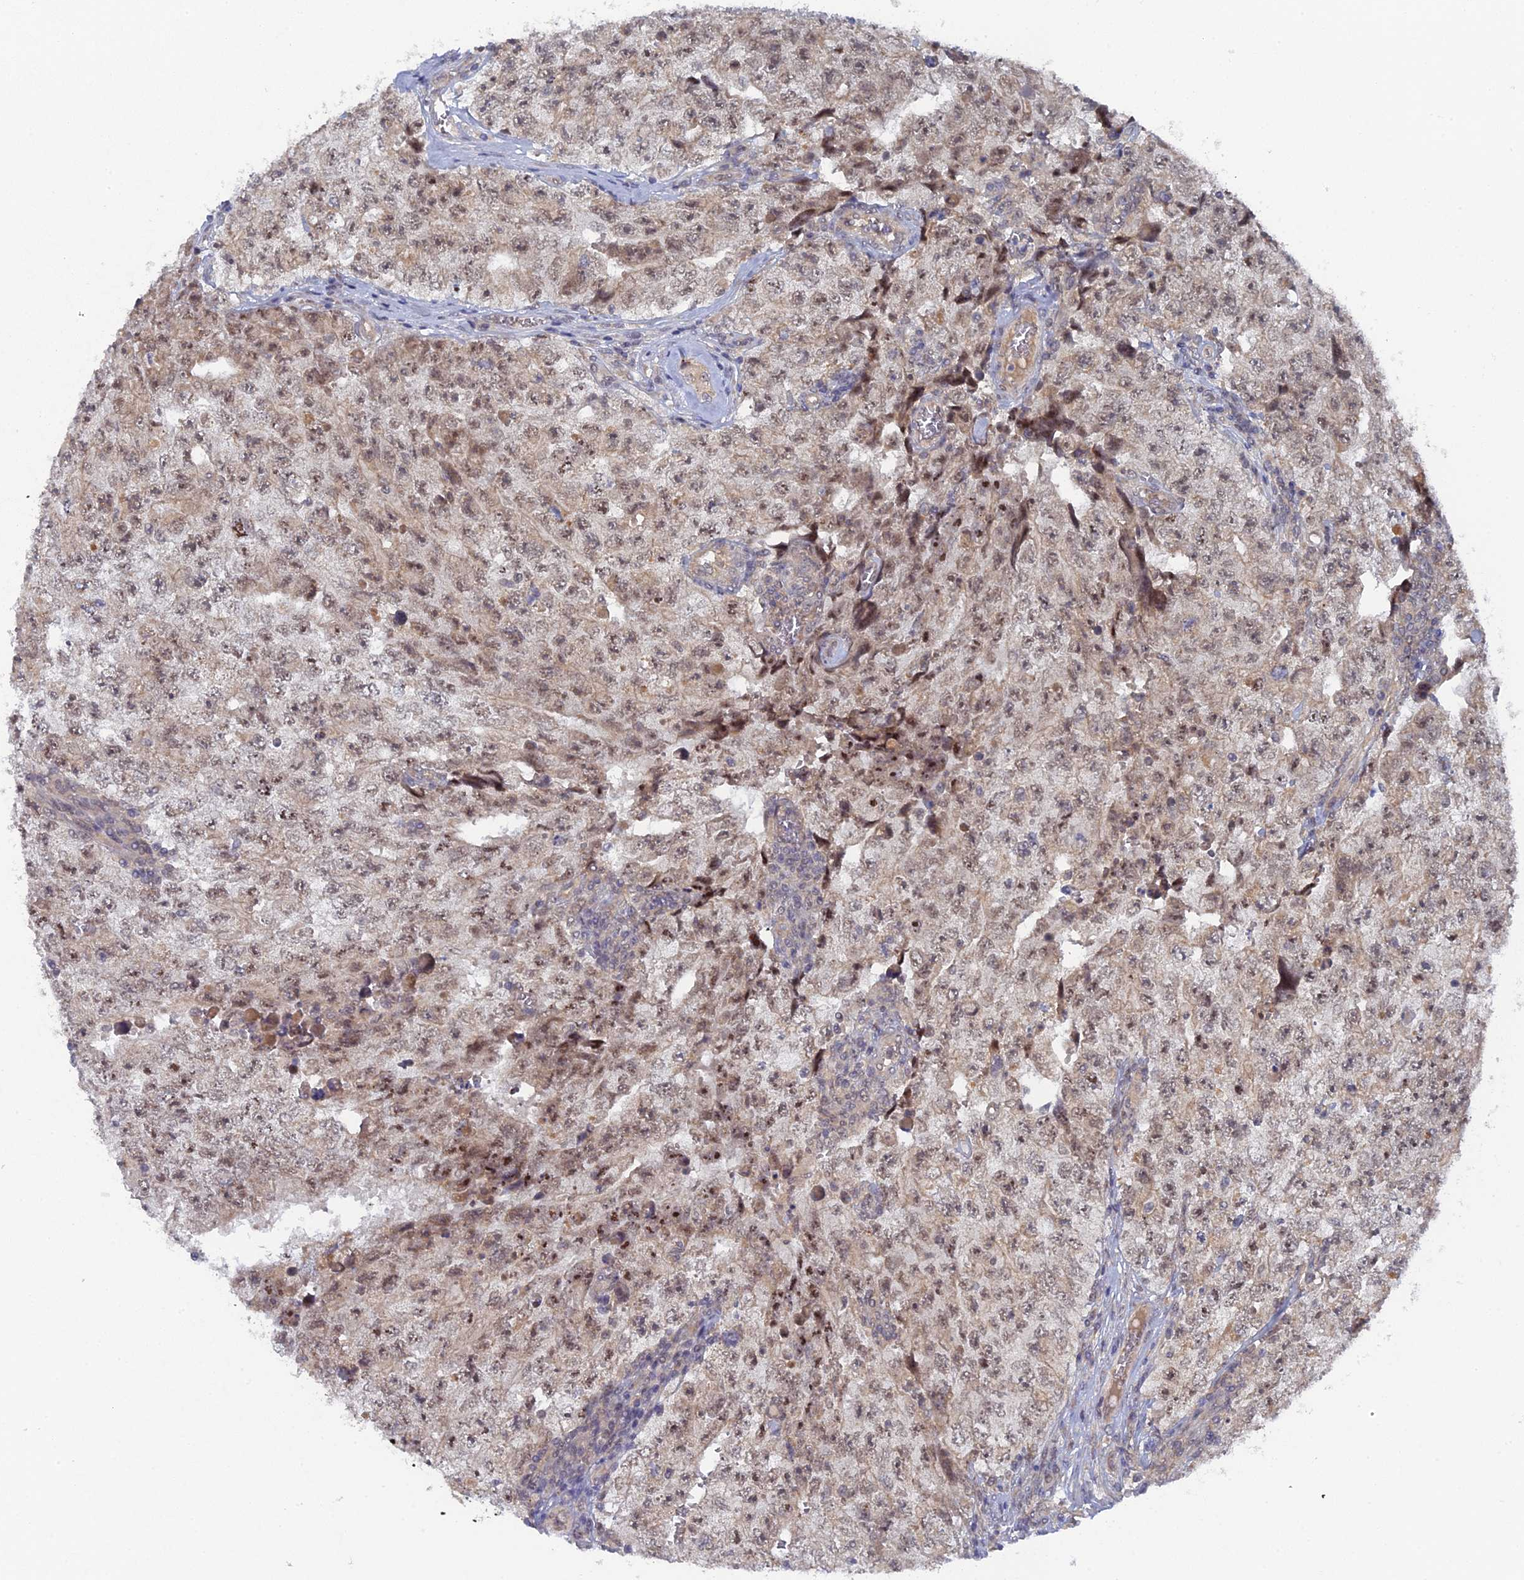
{"staining": {"intensity": "weak", "quantity": ">75%", "location": "nuclear"}, "tissue": "testis cancer", "cell_type": "Tumor cells", "image_type": "cancer", "snomed": [{"axis": "morphology", "description": "Carcinoma, Embryonal, NOS"}, {"axis": "topography", "description": "Testis"}], "caption": "IHC of human testis embryonal carcinoma exhibits low levels of weak nuclear positivity in approximately >75% of tumor cells.", "gene": "MIGA2", "patient": {"sex": "male", "age": 17}}